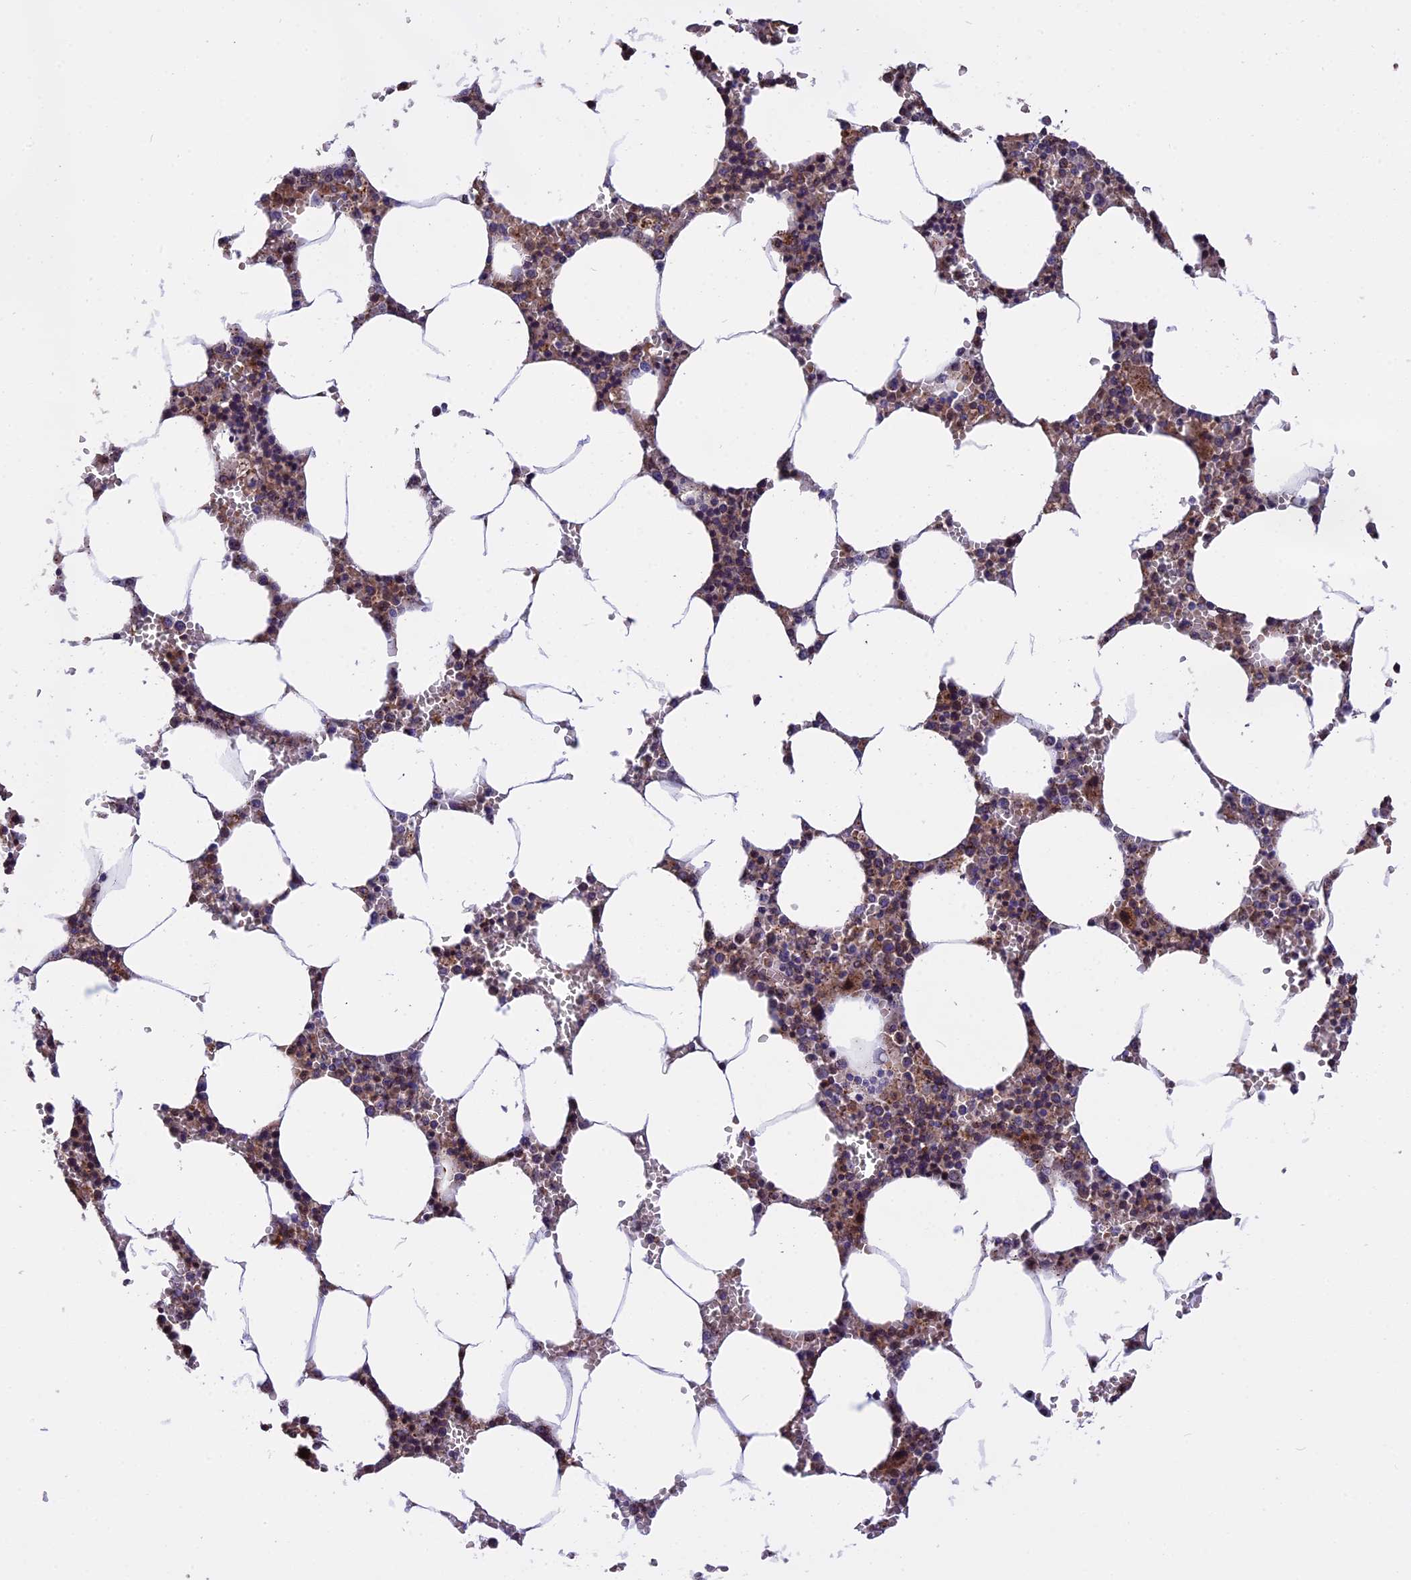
{"staining": {"intensity": "weak", "quantity": "25%-75%", "location": "cytoplasmic/membranous"}, "tissue": "bone marrow", "cell_type": "Hematopoietic cells", "image_type": "normal", "snomed": [{"axis": "morphology", "description": "Normal tissue, NOS"}, {"axis": "topography", "description": "Bone marrow"}], "caption": "Bone marrow stained with a brown dye reveals weak cytoplasmic/membranous positive staining in about 25%-75% of hematopoietic cells.", "gene": "CHMP2A", "patient": {"sex": "male", "age": 70}}